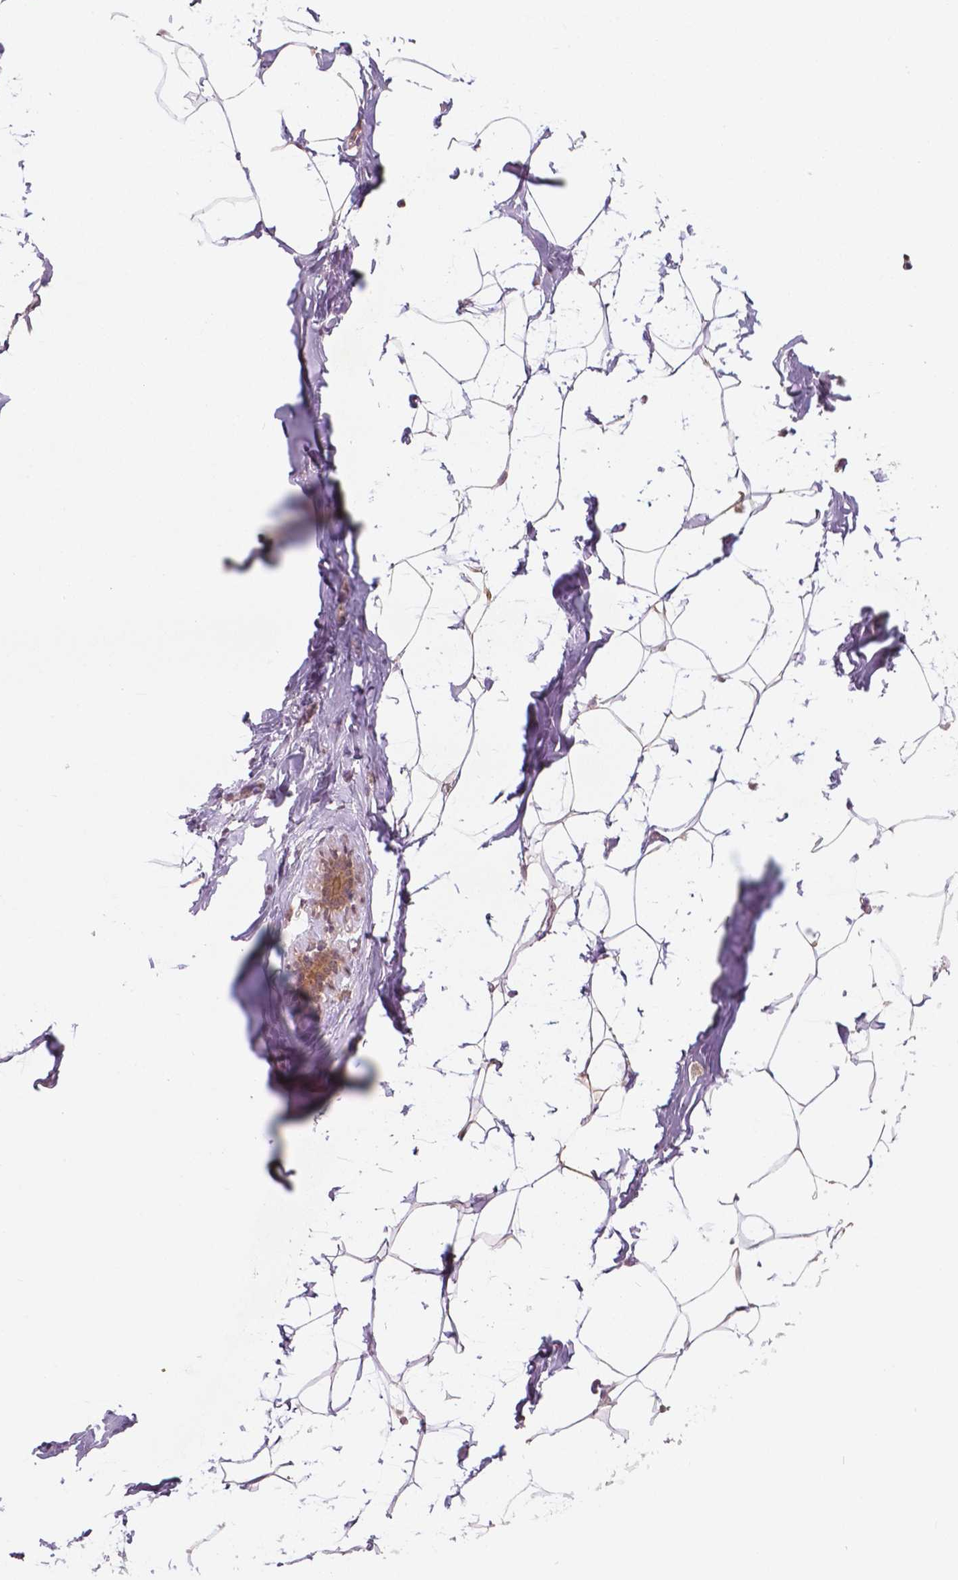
{"staining": {"intensity": "weak", "quantity": ">75%", "location": "nuclear"}, "tissue": "breast", "cell_type": "Adipocytes", "image_type": "normal", "snomed": [{"axis": "morphology", "description": "Normal tissue, NOS"}, {"axis": "topography", "description": "Breast"}], "caption": "Adipocytes reveal low levels of weak nuclear staining in approximately >75% of cells in benign breast. (Brightfield microscopy of DAB IHC at high magnification).", "gene": "NFAT5", "patient": {"sex": "female", "age": 32}}